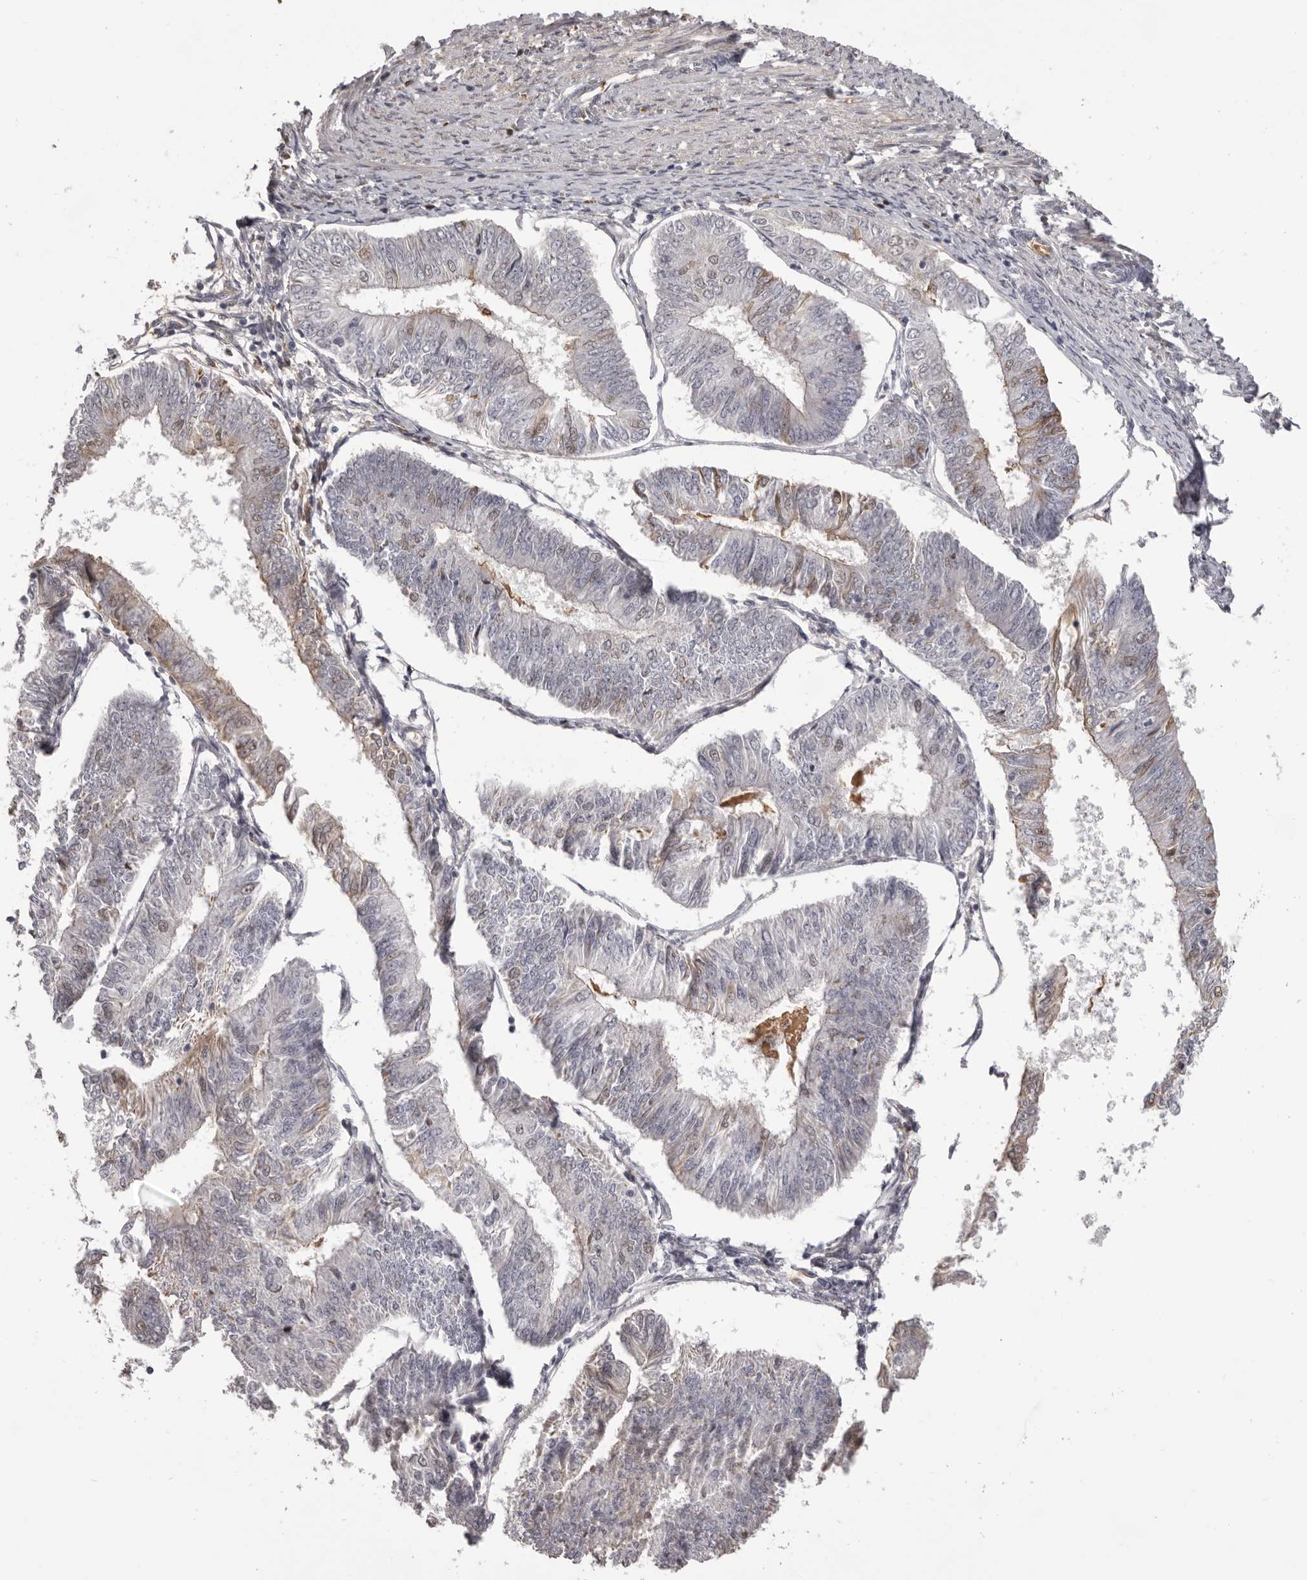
{"staining": {"intensity": "negative", "quantity": "none", "location": "none"}, "tissue": "endometrial cancer", "cell_type": "Tumor cells", "image_type": "cancer", "snomed": [{"axis": "morphology", "description": "Adenocarcinoma, NOS"}, {"axis": "topography", "description": "Endometrium"}], "caption": "An image of human endometrial cancer is negative for staining in tumor cells.", "gene": "OTUD3", "patient": {"sex": "female", "age": 58}}